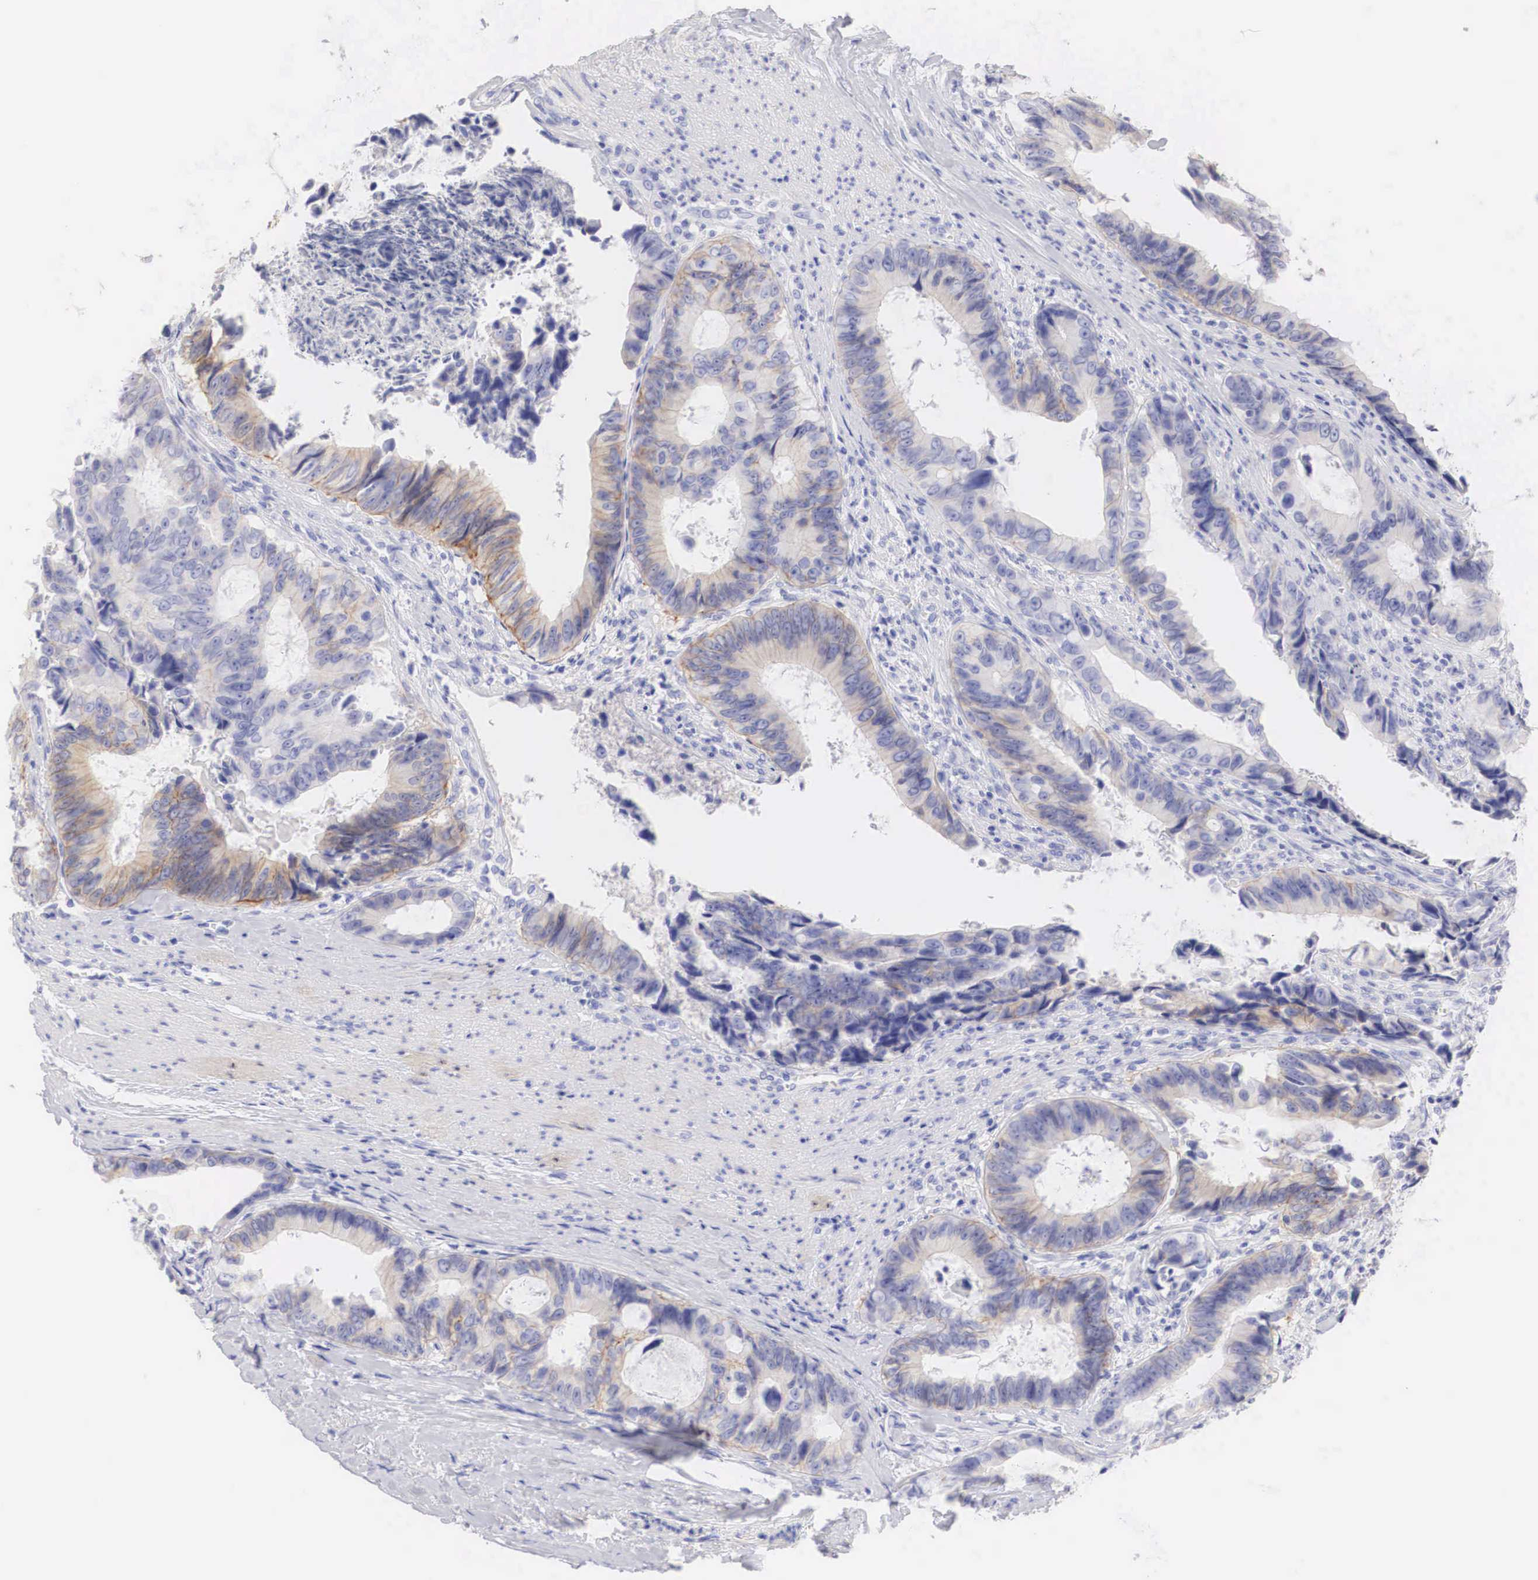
{"staining": {"intensity": "weak", "quantity": "<25%", "location": "cytoplasmic/membranous"}, "tissue": "colorectal cancer", "cell_type": "Tumor cells", "image_type": "cancer", "snomed": [{"axis": "morphology", "description": "Adenocarcinoma, NOS"}, {"axis": "topography", "description": "Rectum"}], "caption": "Immunohistochemistry micrograph of human colorectal cancer stained for a protein (brown), which exhibits no positivity in tumor cells.", "gene": "ERBB2", "patient": {"sex": "female", "age": 98}}